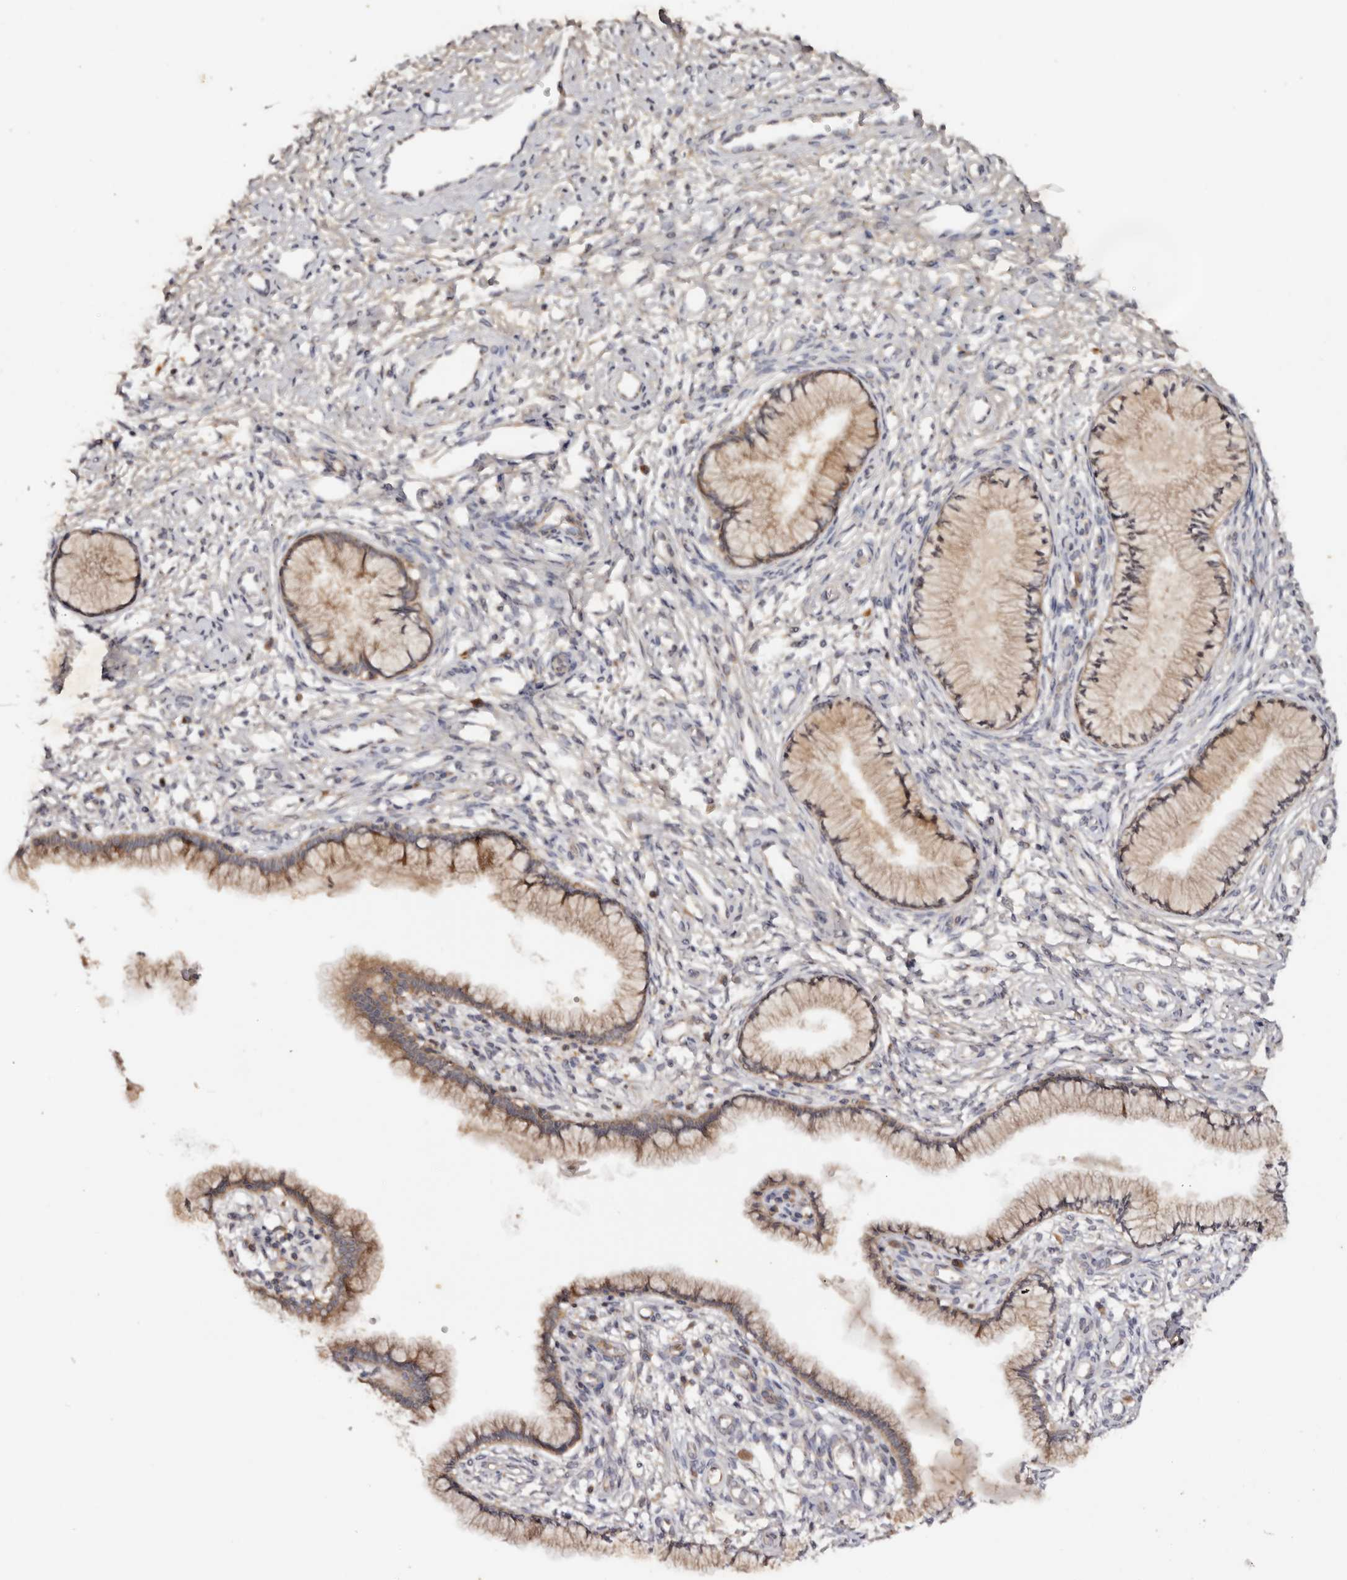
{"staining": {"intensity": "moderate", "quantity": ">75%", "location": "cytoplasmic/membranous"}, "tissue": "cervix", "cell_type": "Glandular cells", "image_type": "normal", "snomed": [{"axis": "morphology", "description": "Normal tissue, NOS"}, {"axis": "topography", "description": "Cervix"}], "caption": "About >75% of glandular cells in unremarkable human cervix demonstrate moderate cytoplasmic/membranous protein staining as visualized by brown immunohistochemical staining.", "gene": "PKIB", "patient": {"sex": "female", "age": 36}}